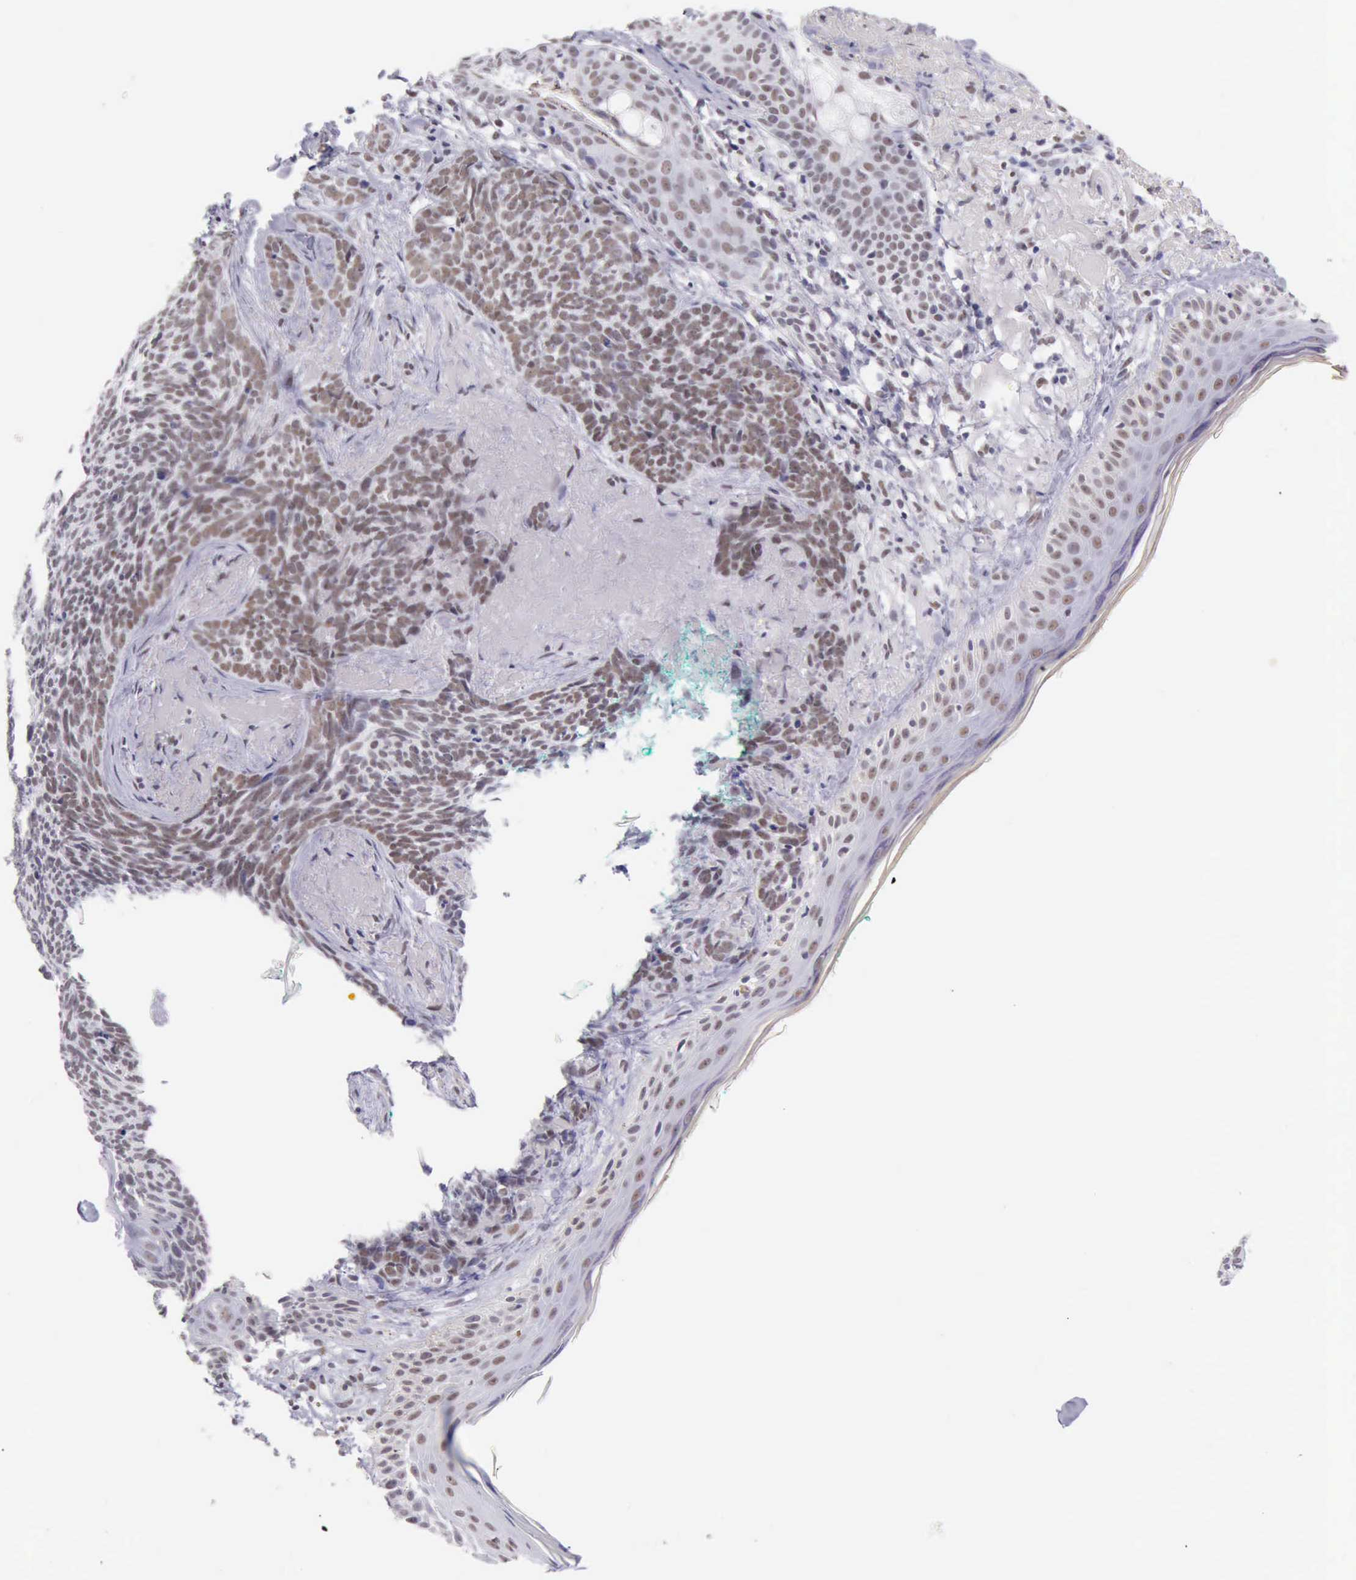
{"staining": {"intensity": "weak", "quantity": "25%-75%", "location": "nuclear"}, "tissue": "skin cancer", "cell_type": "Tumor cells", "image_type": "cancer", "snomed": [{"axis": "morphology", "description": "Basal cell carcinoma"}, {"axis": "topography", "description": "Skin"}], "caption": "Protein expression analysis of human skin cancer reveals weak nuclear positivity in about 25%-75% of tumor cells.", "gene": "EP300", "patient": {"sex": "female", "age": 81}}